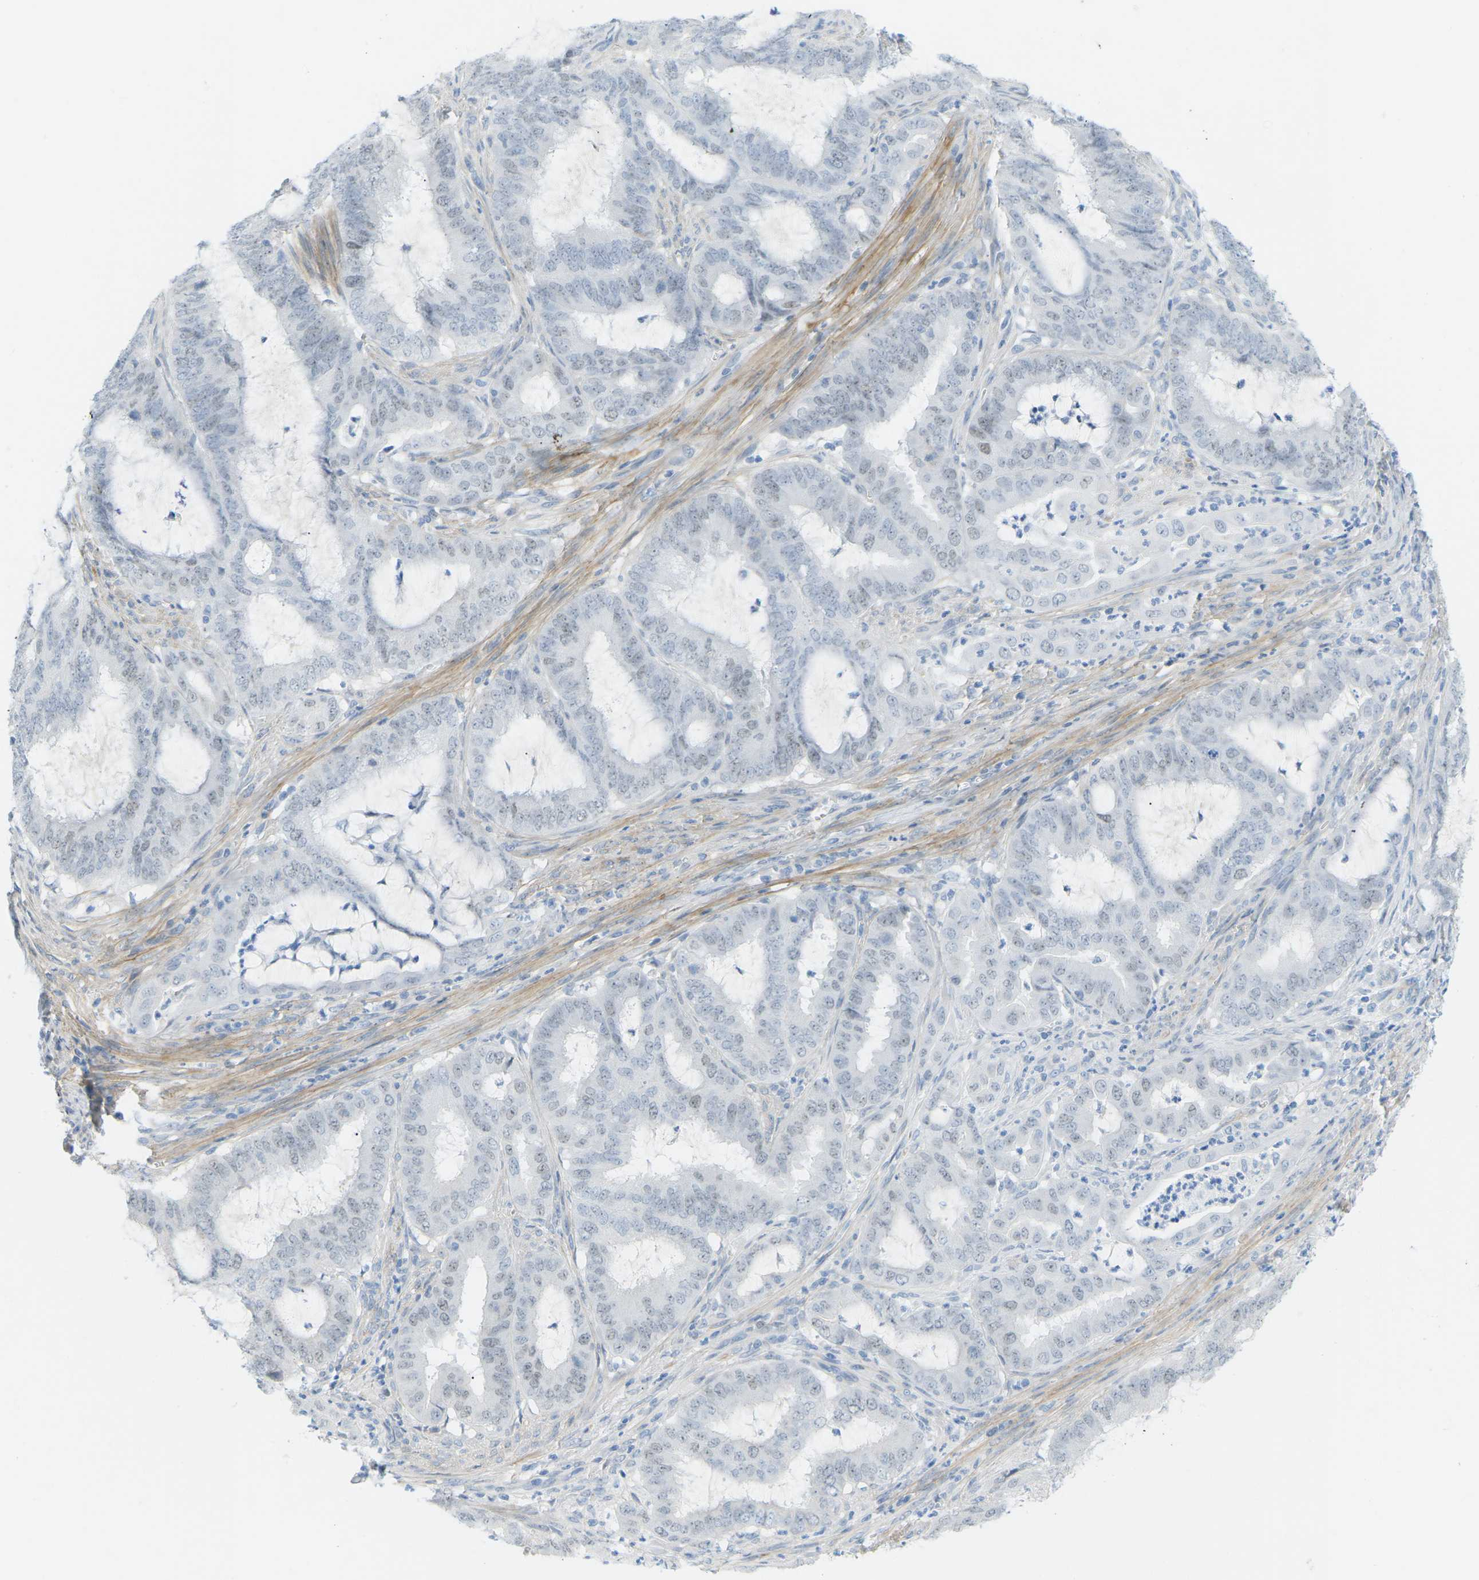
{"staining": {"intensity": "weak", "quantity": "<25%", "location": "nuclear"}, "tissue": "endometrial cancer", "cell_type": "Tumor cells", "image_type": "cancer", "snomed": [{"axis": "morphology", "description": "Adenocarcinoma, NOS"}, {"axis": "topography", "description": "Endometrium"}], "caption": "Immunohistochemistry (IHC) of endometrial cancer displays no positivity in tumor cells.", "gene": "HLTF", "patient": {"sex": "female", "age": 70}}